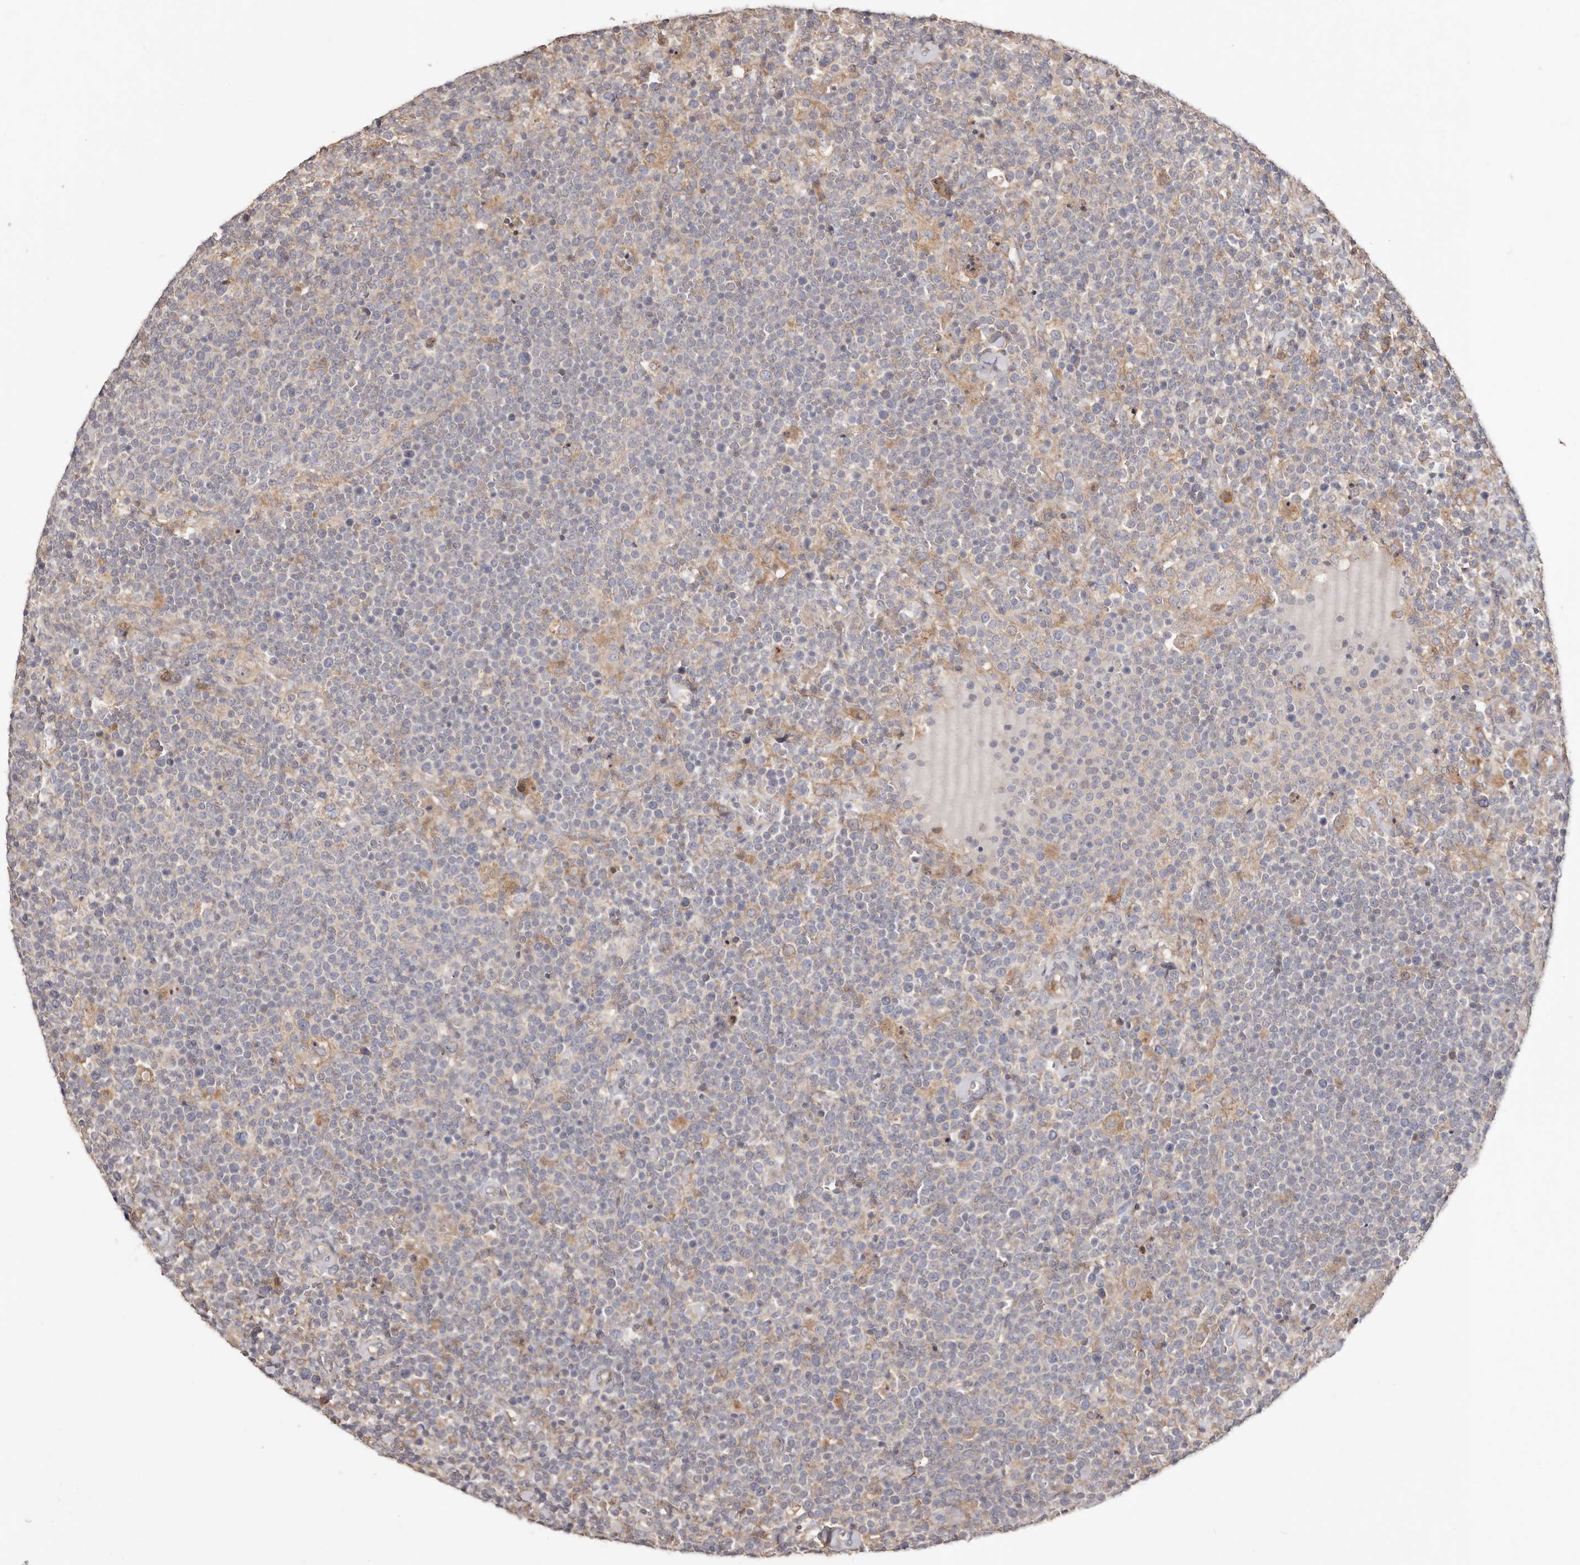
{"staining": {"intensity": "negative", "quantity": "none", "location": "none"}, "tissue": "lymphoma", "cell_type": "Tumor cells", "image_type": "cancer", "snomed": [{"axis": "morphology", "description": "Malignant lymphoma, non-Hodgkin's type, High grade"}, {"axis": "topography", "description": "Lymph node"}], "caption": "A micrograph of human lymphoma is negative for staining in tumor cells.", "gene": "LRRC25", "patient": {"sex": "male", "age": 61}}